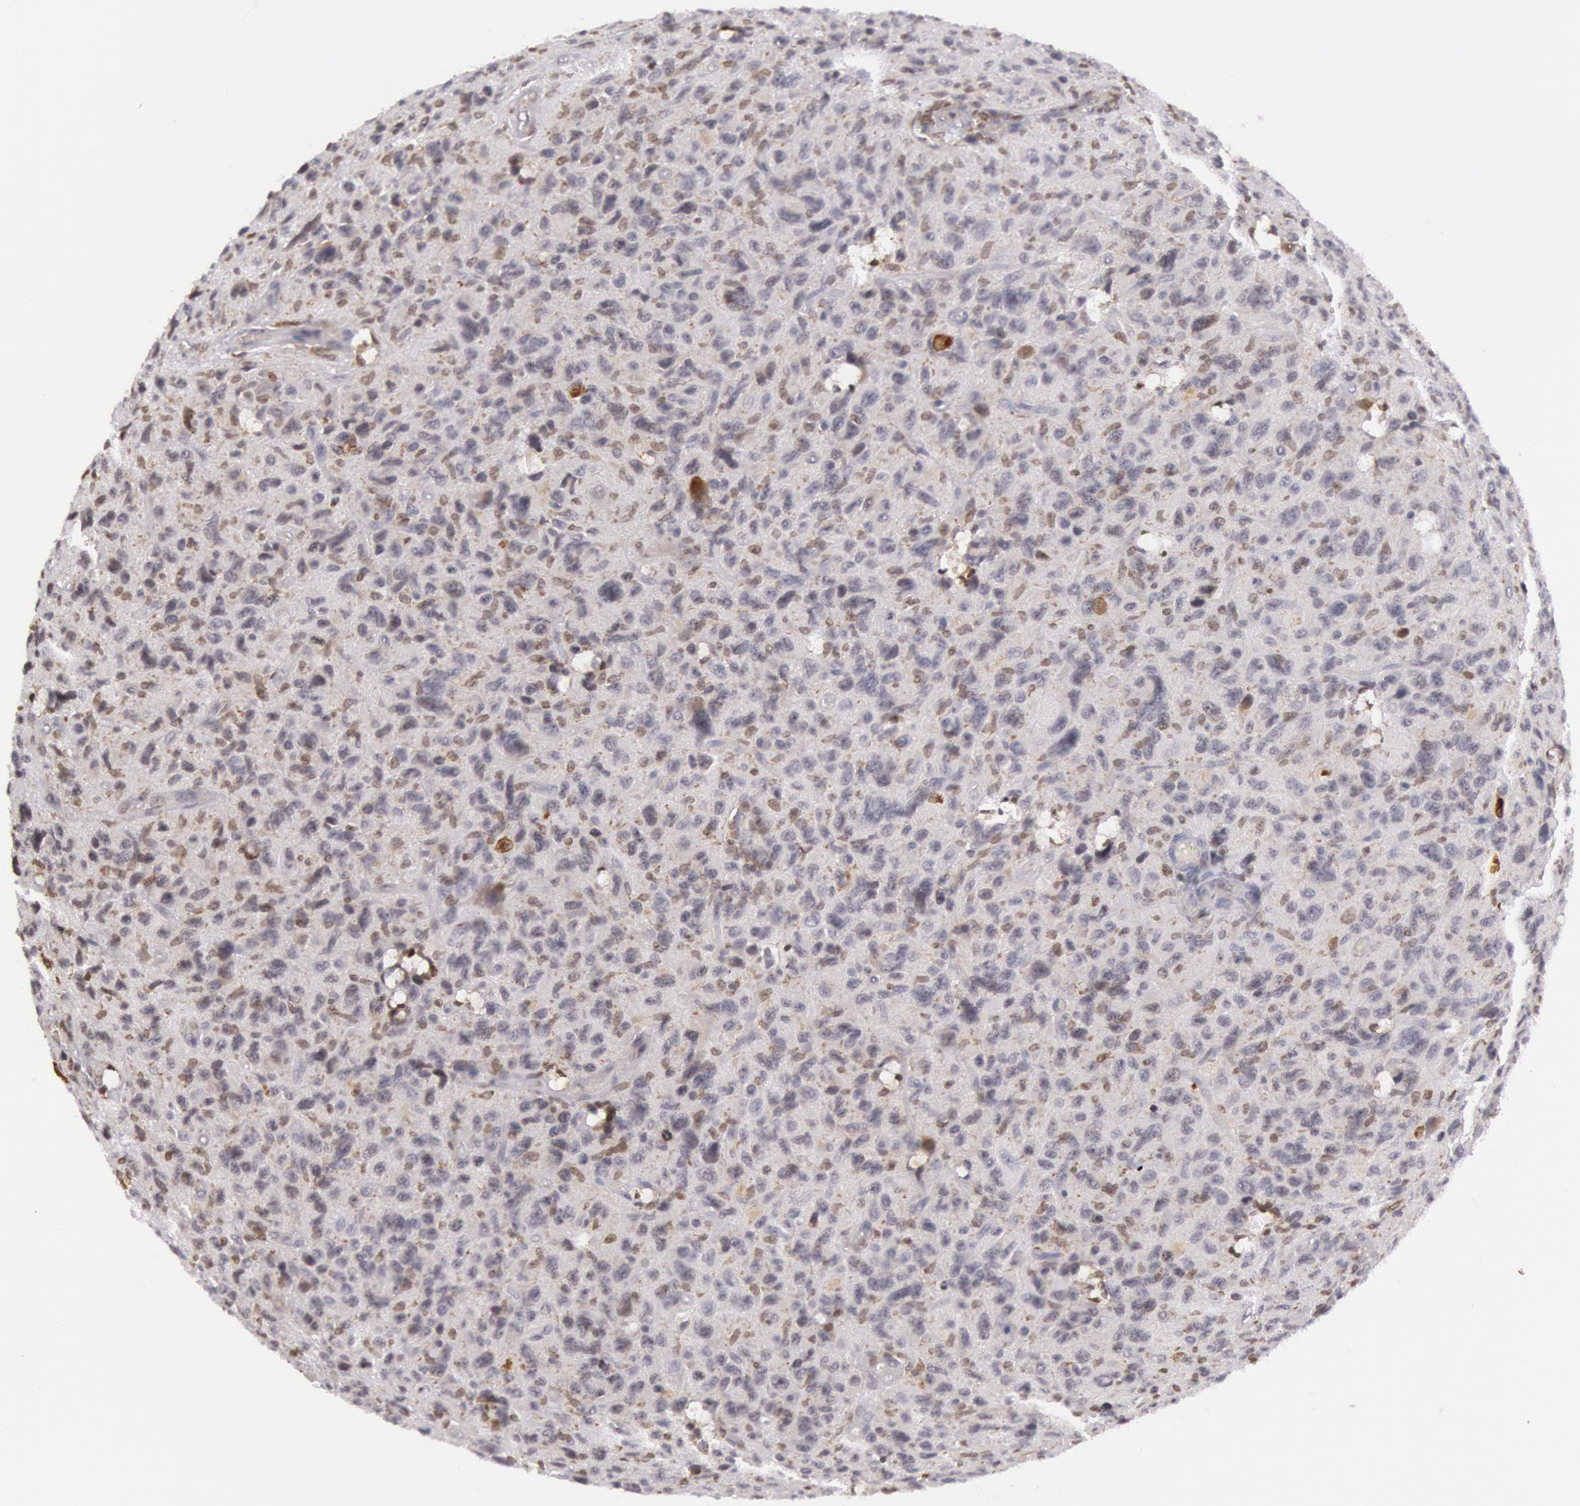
{"staining": {"intensity": "strong", "quantity": "<25%", "location": "cytoplasmic/membranous"}, "tissue": "glioma", "cell_type": "Tumor cells", "image_type": "cancer", "snomed": [{"axis": "morphology", "description": "Glioma, malignant, High grade"}, {"axis": "topography", "description": "Brain"}], "caption": "Glioma was stained to show a protein in brown. There is medium levels of strong cytoplasmic/membranous staining in approximately <25% of tumor cells.", "gene": "PTGS2", "patient": {"sex": "female", "age": 60}}